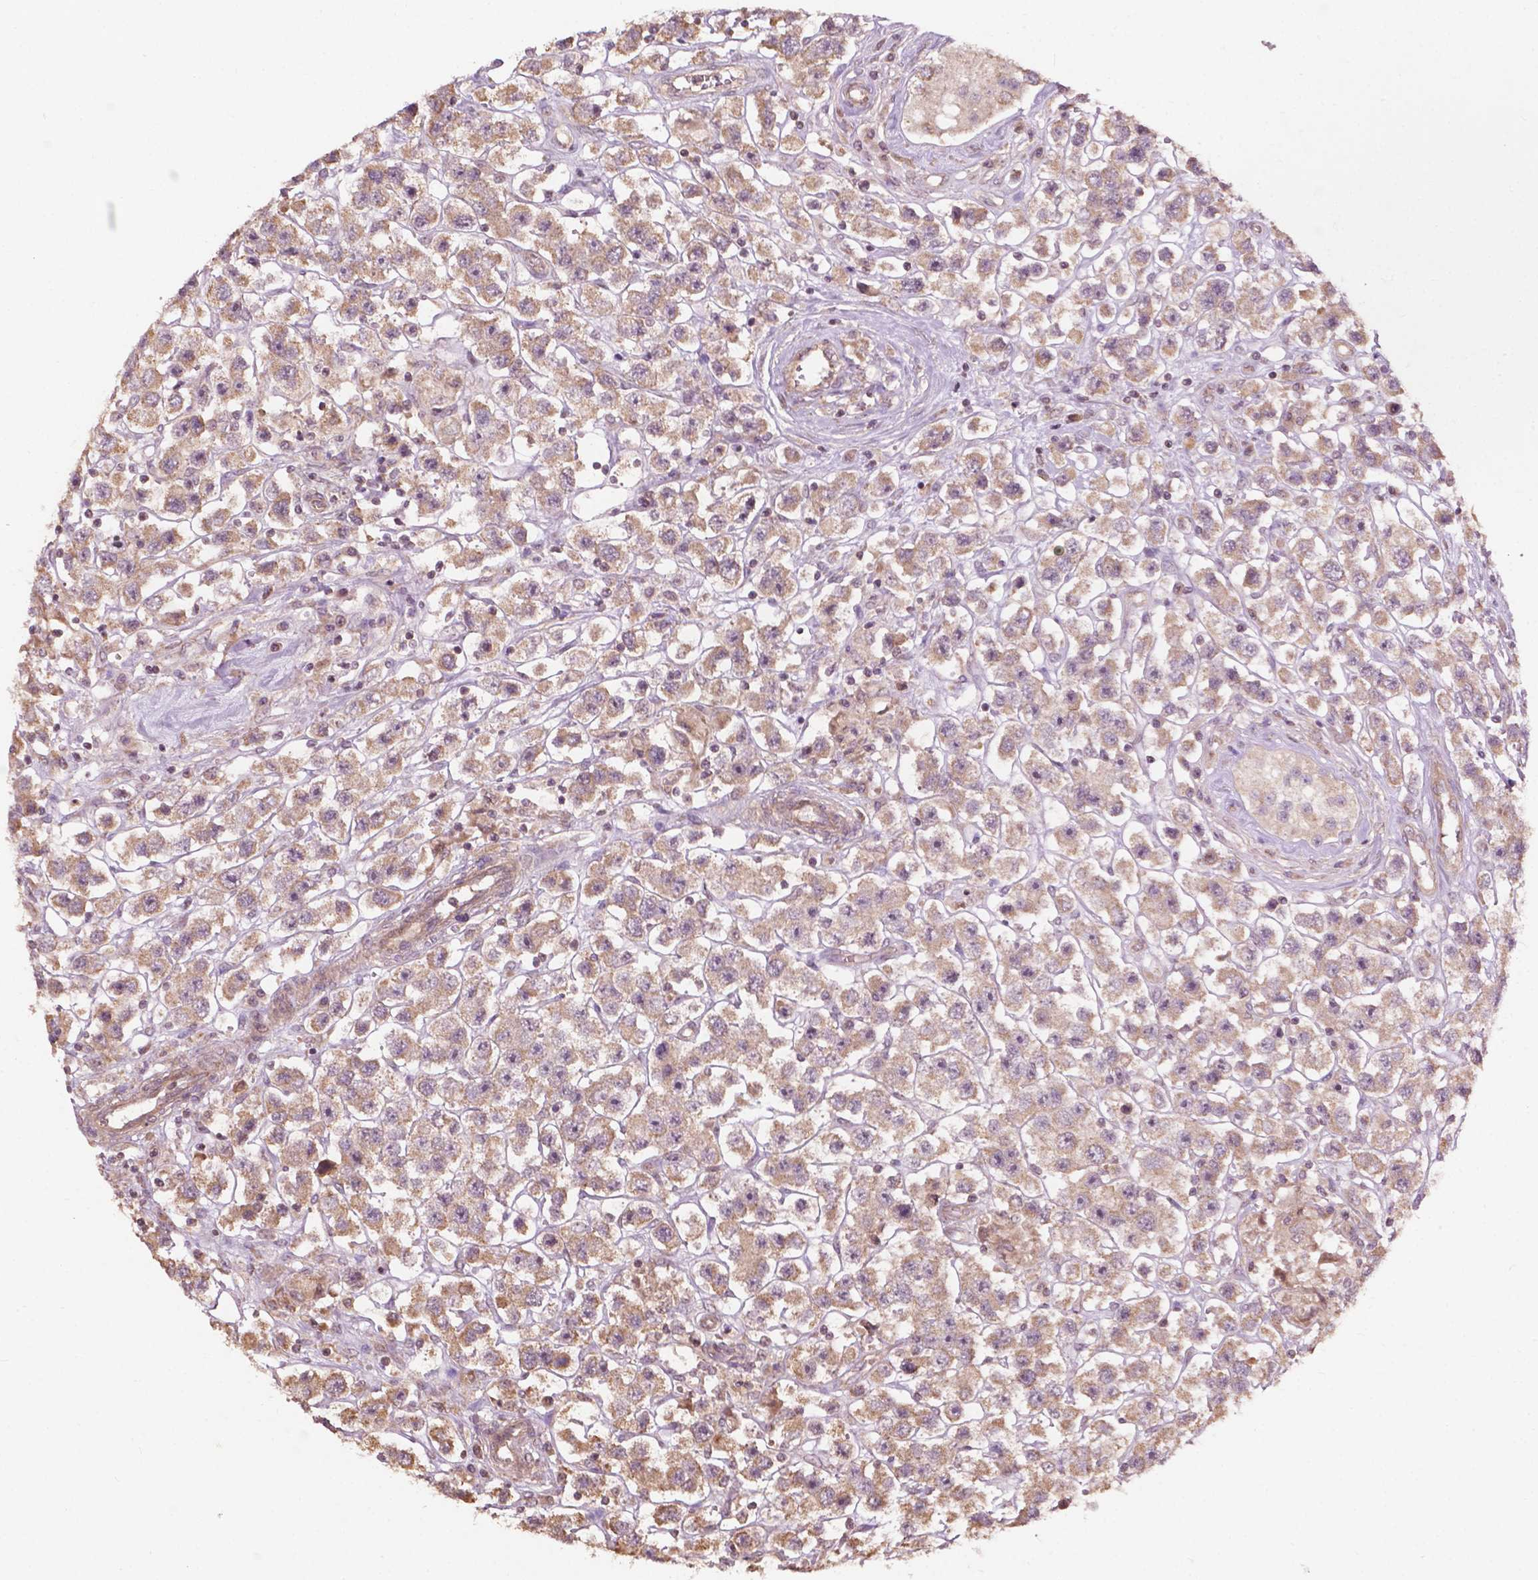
{"staining": {"intensity": "weak", "quantity": ">75%", "location": "cytoplasmic/membranous"}, "tissue": "testis cancer", "cell_type": "Tumor cells", "image_type": "cancer", "snomed": [{"axis": "morphology", "description": "Seminoma, NOS"}, {"axis": "topography", "description": "Testis"}], "caption": "Immunohistochemical staining of human testis cancer (seminoma) displays weak cytoplasmic/membranous protein expression in about >75% of tumor cells. The protein of interest is shown in brown color, while the nuclei are stained blue.", "gene": "CDC42BPA", "patient": {"sex": "male", "age": 45}}